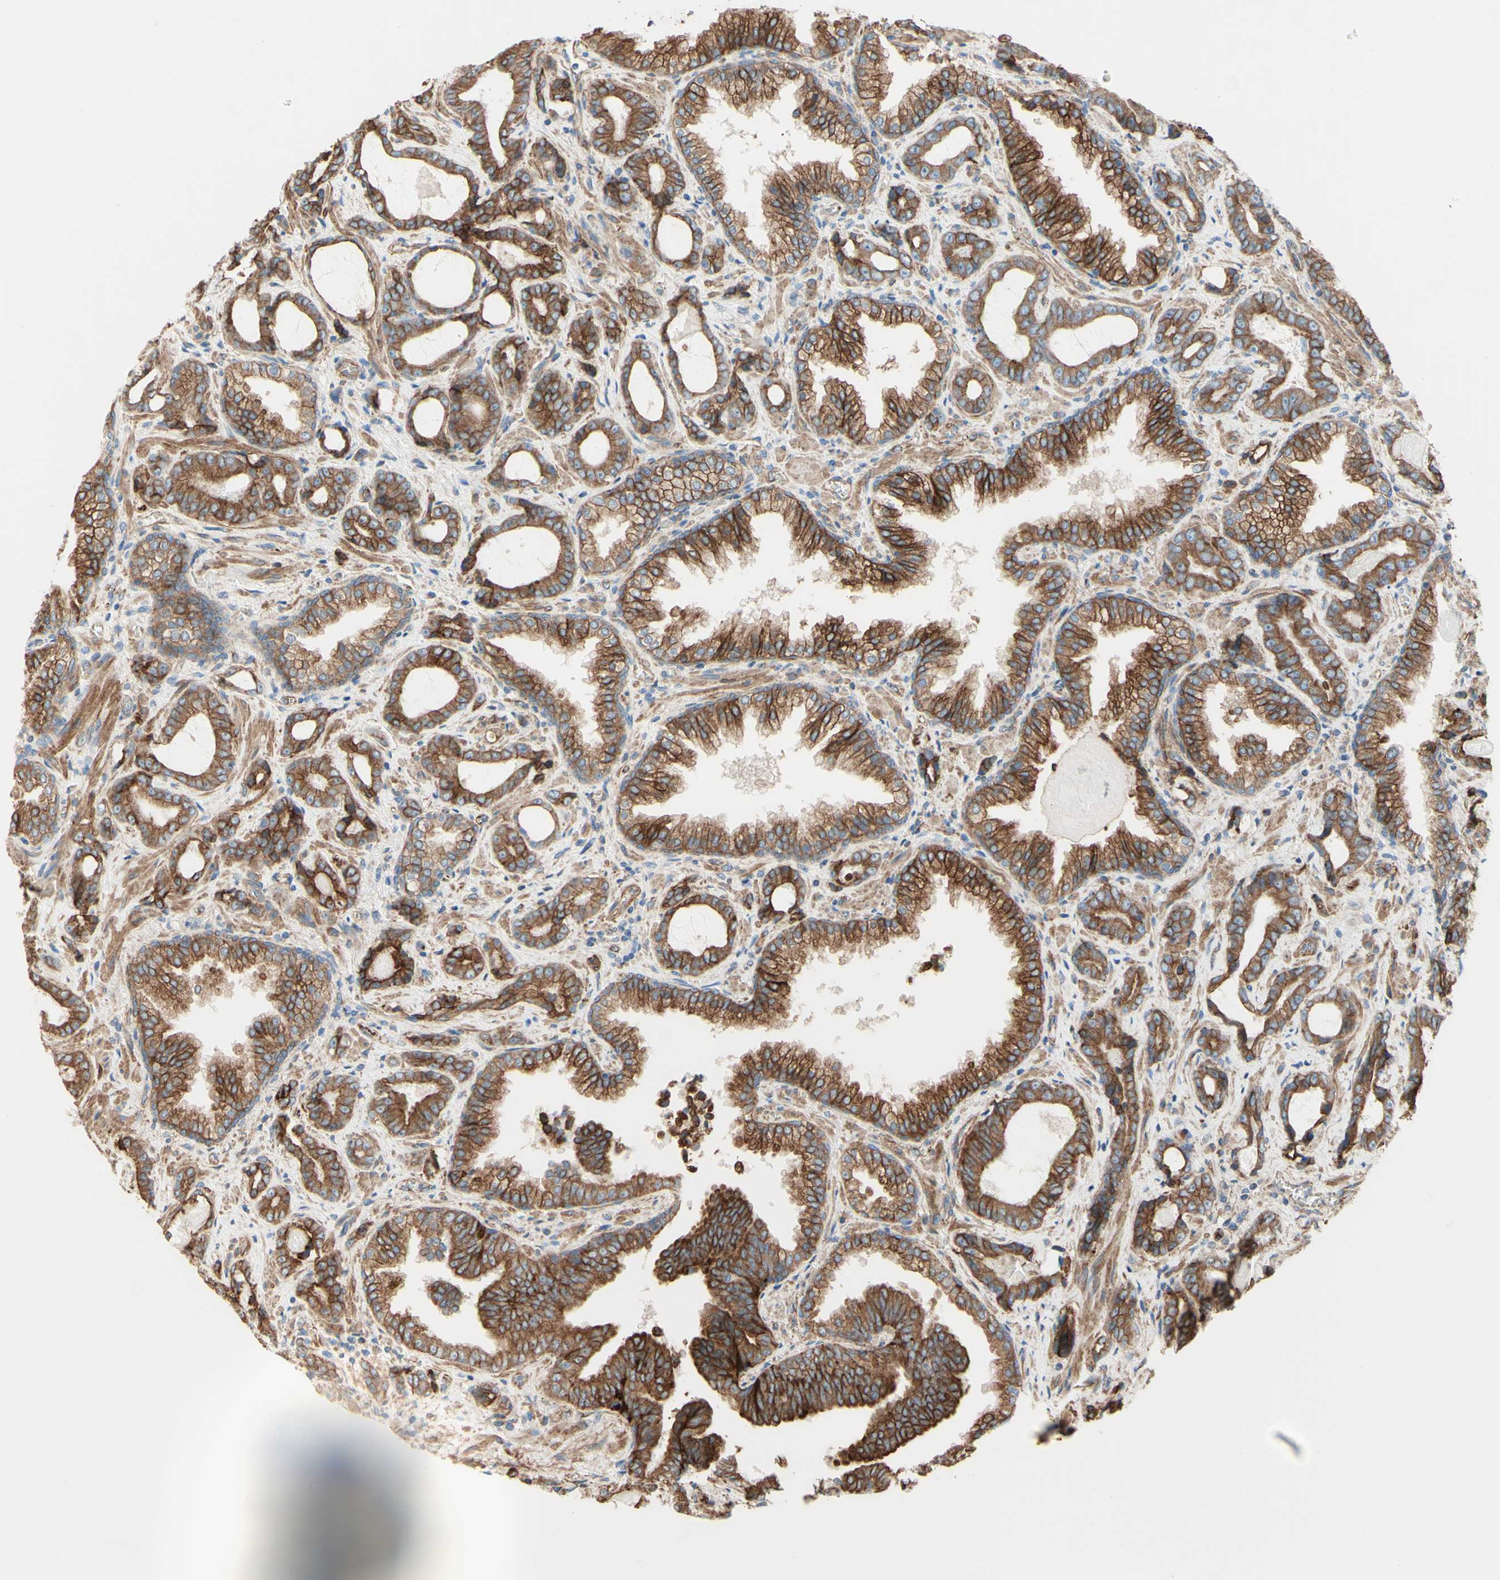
{"staining": {"intensity": "moderate", "quantity": ">75%", "location": "cytoplasmic/membranous"}, "tissue": "prostate cancer", "cell_type": "Tumor cells", "image_type": "cancer", "snomed": [{"axis": "morphology", "description": "Adenocarcinoma, Low grade"}, {"axis": "topography", "description": "Prostate"}], "caption": "Adenocarcinoma (low-grade) (prostate) tissue displays moderate cytoplasmic/membranous positivity in about >75% of tumor cells, visualized by immunohistochemistry.", "gene": "ENDOD1", "patient": {"sex": "male", "age": 60}}